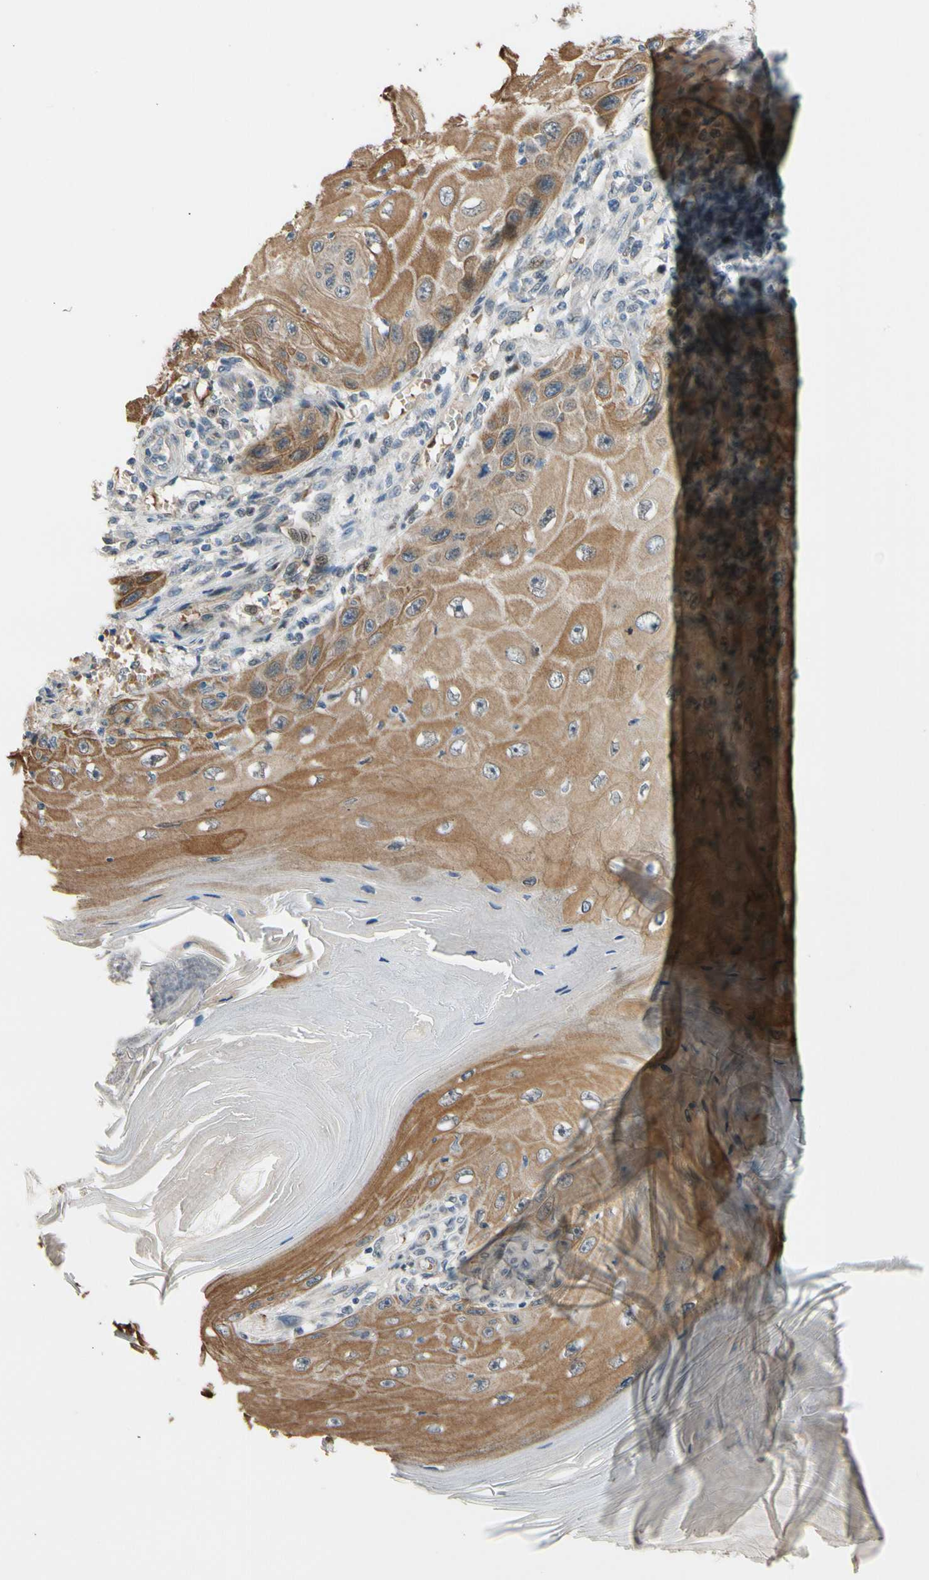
{"staining": {"intensity": "moderate", "quantity": ">75%", "location": "cytoplasmic/membranous"}, "tissue": "skin cancer", "cell_type": "Tumor cells", "image_type": "cancer", "snomed": [{"axis": "morphology", "description": "Squamous cell carcinoma, NOS"}, {"axis": "topography", "description": "Skin"}], "caption": "Immunohistochemistry (DAB) staining of skin cancer (squamous cell carcinoma) shows moderate cytoplasmic/membranous protein expression in about >75% of tumor cells.", "gene": "ZNF184", "patient": {"sex": "female", "age": 73}}